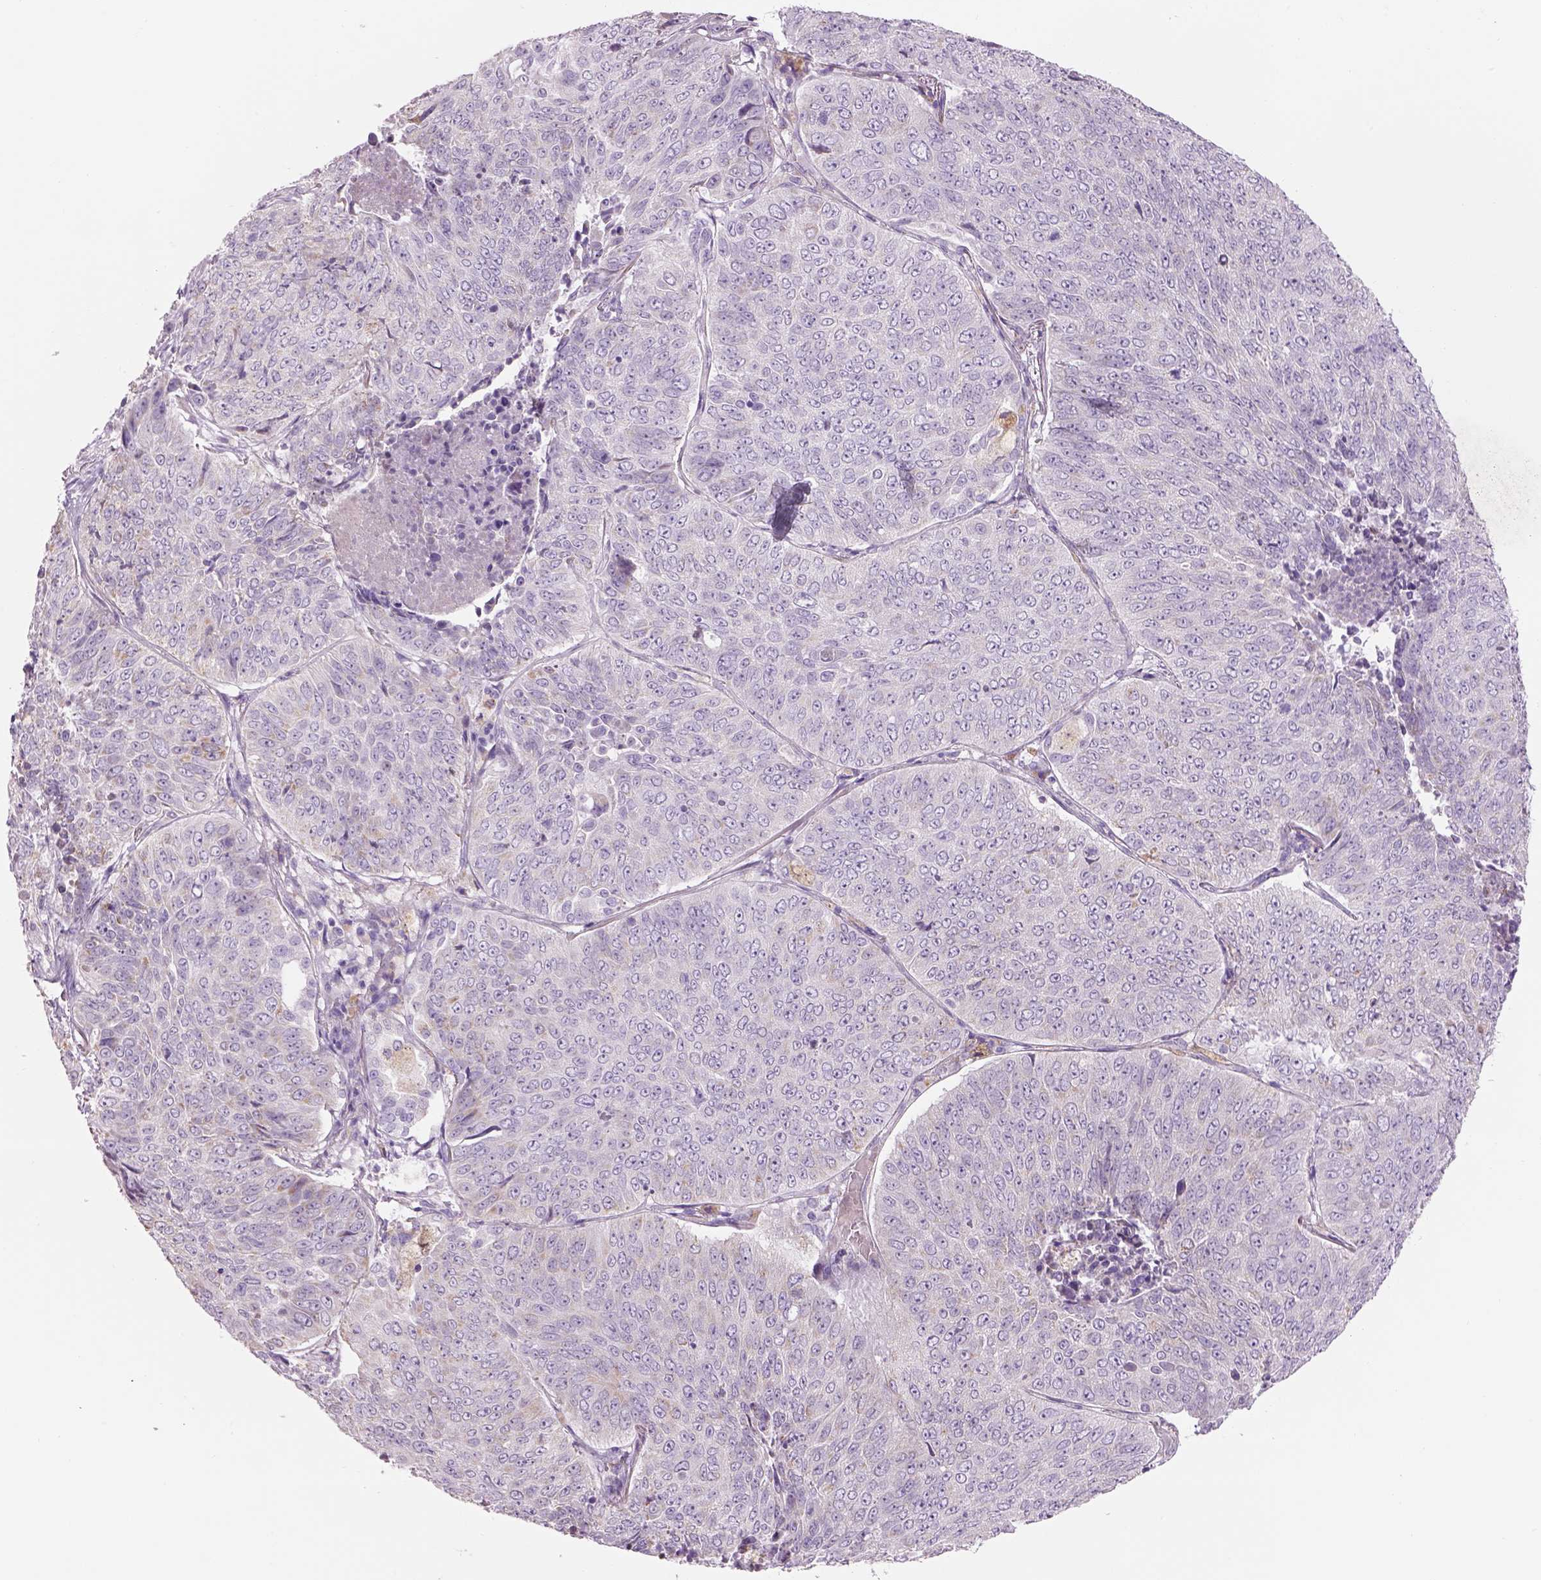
{"staining": {"intensity": "negative", "quantity": "none", "location": "none"}, "tissue": "lung cancer", "cell_type": "Tumor cells", "image_type": "cancer", "snomed": [{"axis": "morphology", "description": "Normal tissue, NOS"}, {"axis": "morphology", "description": "Squamous cell carcinoma, NOS"}, {"axis": "topography", "description": "Bronchus"}, {"axis": "topography", "description": "Lung"}], "caption": "This micrograph is of lung cancer stained with IHC to label a protein in brown with the nuclei are counter-stained blue. There is no expression in tumor cells. (Brightfield microscopy of DAB (3,3'-diaminobenzidine) immunohistochemistry (IHC) at high magnification).", "gene": "IFT52", "patient": {"sex": "male", "age": 64}}